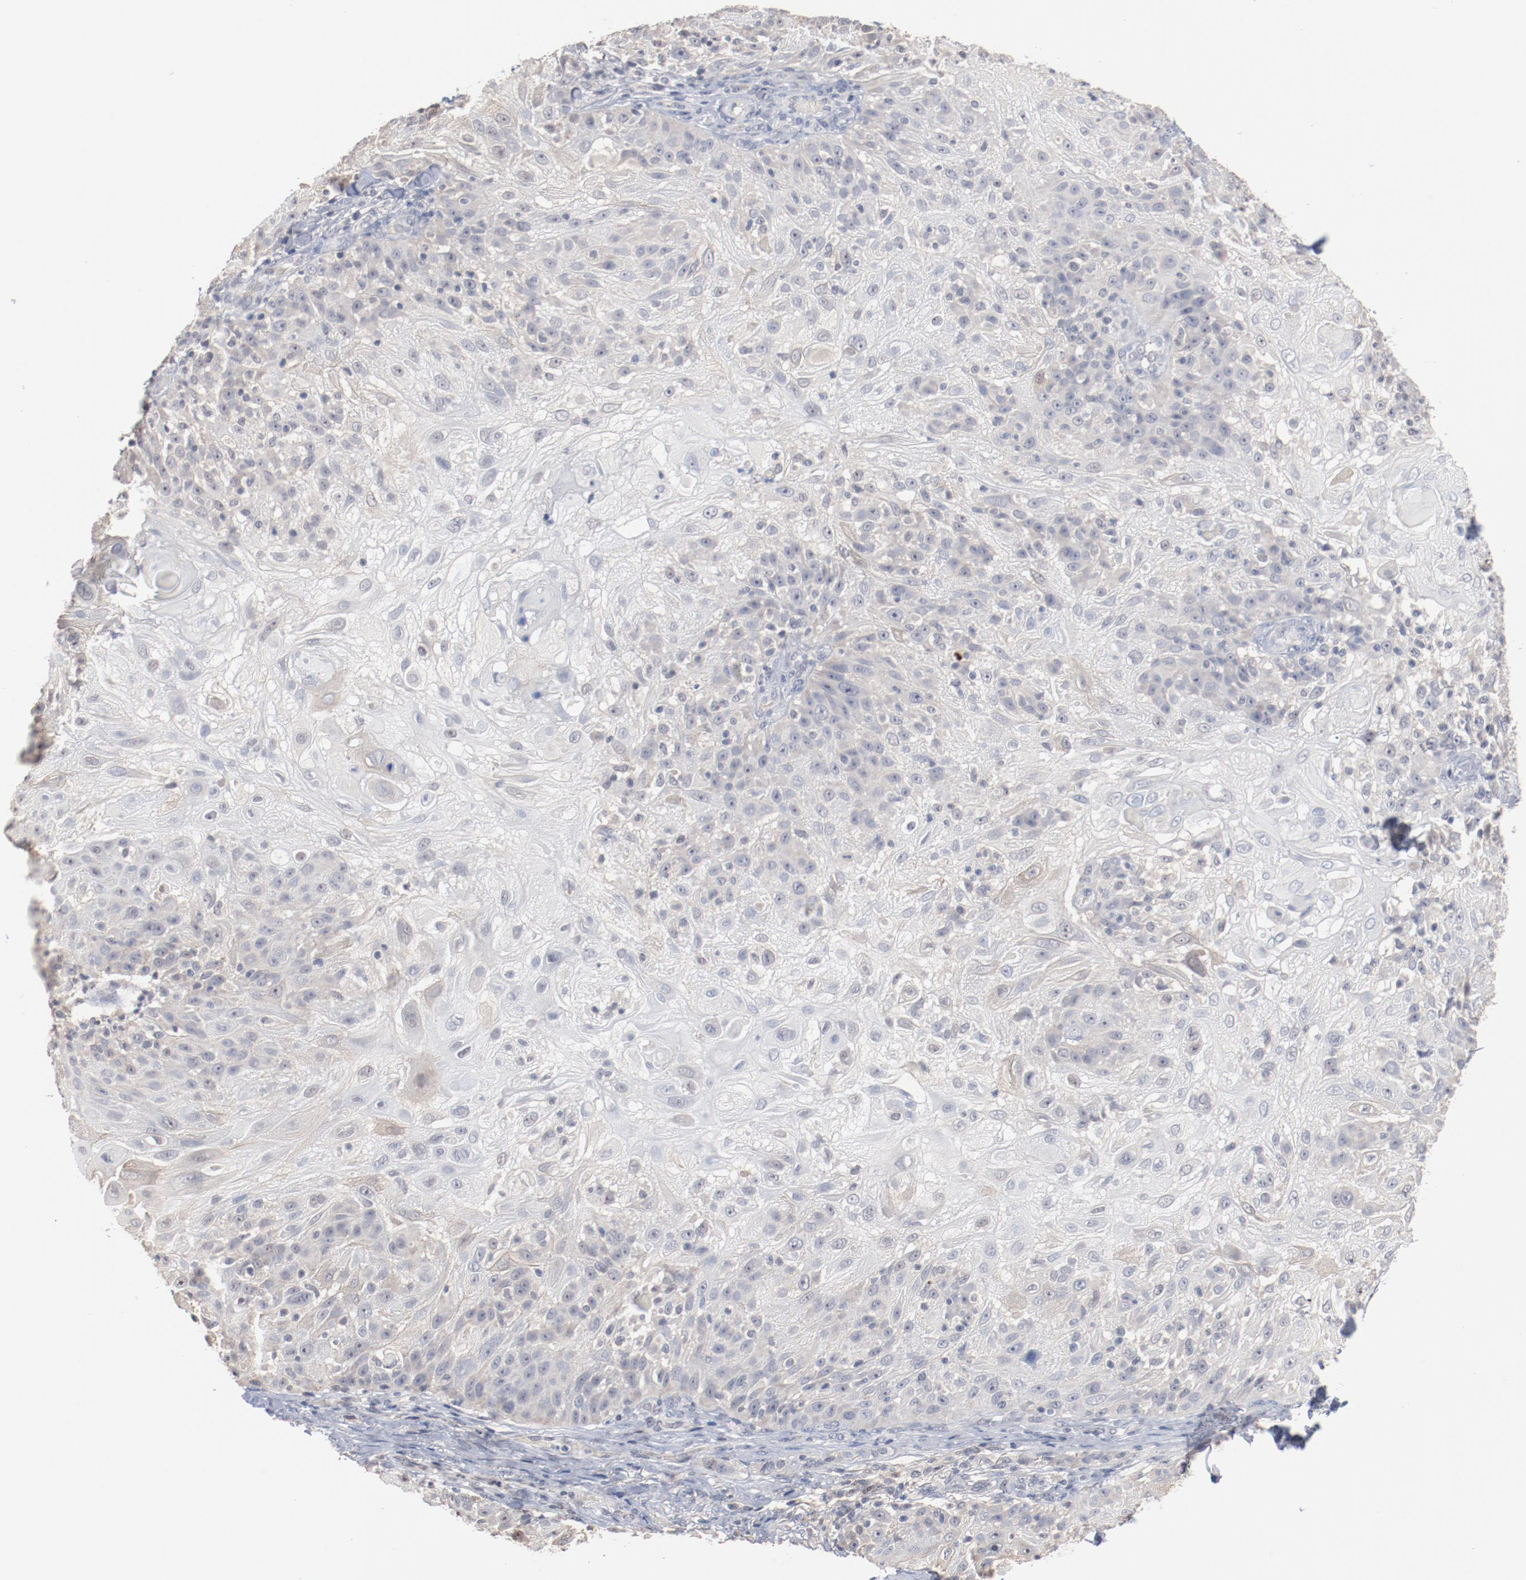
{"staining": {"intensity": "negative", "quantity": "none", "location": "none"}, "tissue": "skin cancer", "cell_type": "Tumor cells", "image_type": "cancer", "snomed": [{"axis": "morphology", "description": "Normal tissue, NOS"}, {"axis": "morphology", "description": "Squamous cell carcinoma, NOS"}, {"axis": "topography", "description": "Skin"}], "caption": "Protein analysis of skin squamous cell carcinoma displays no significant positivity in tumor cells.", "gene": "ERICH1", "patient": {"sex": "female", "age": 83}}